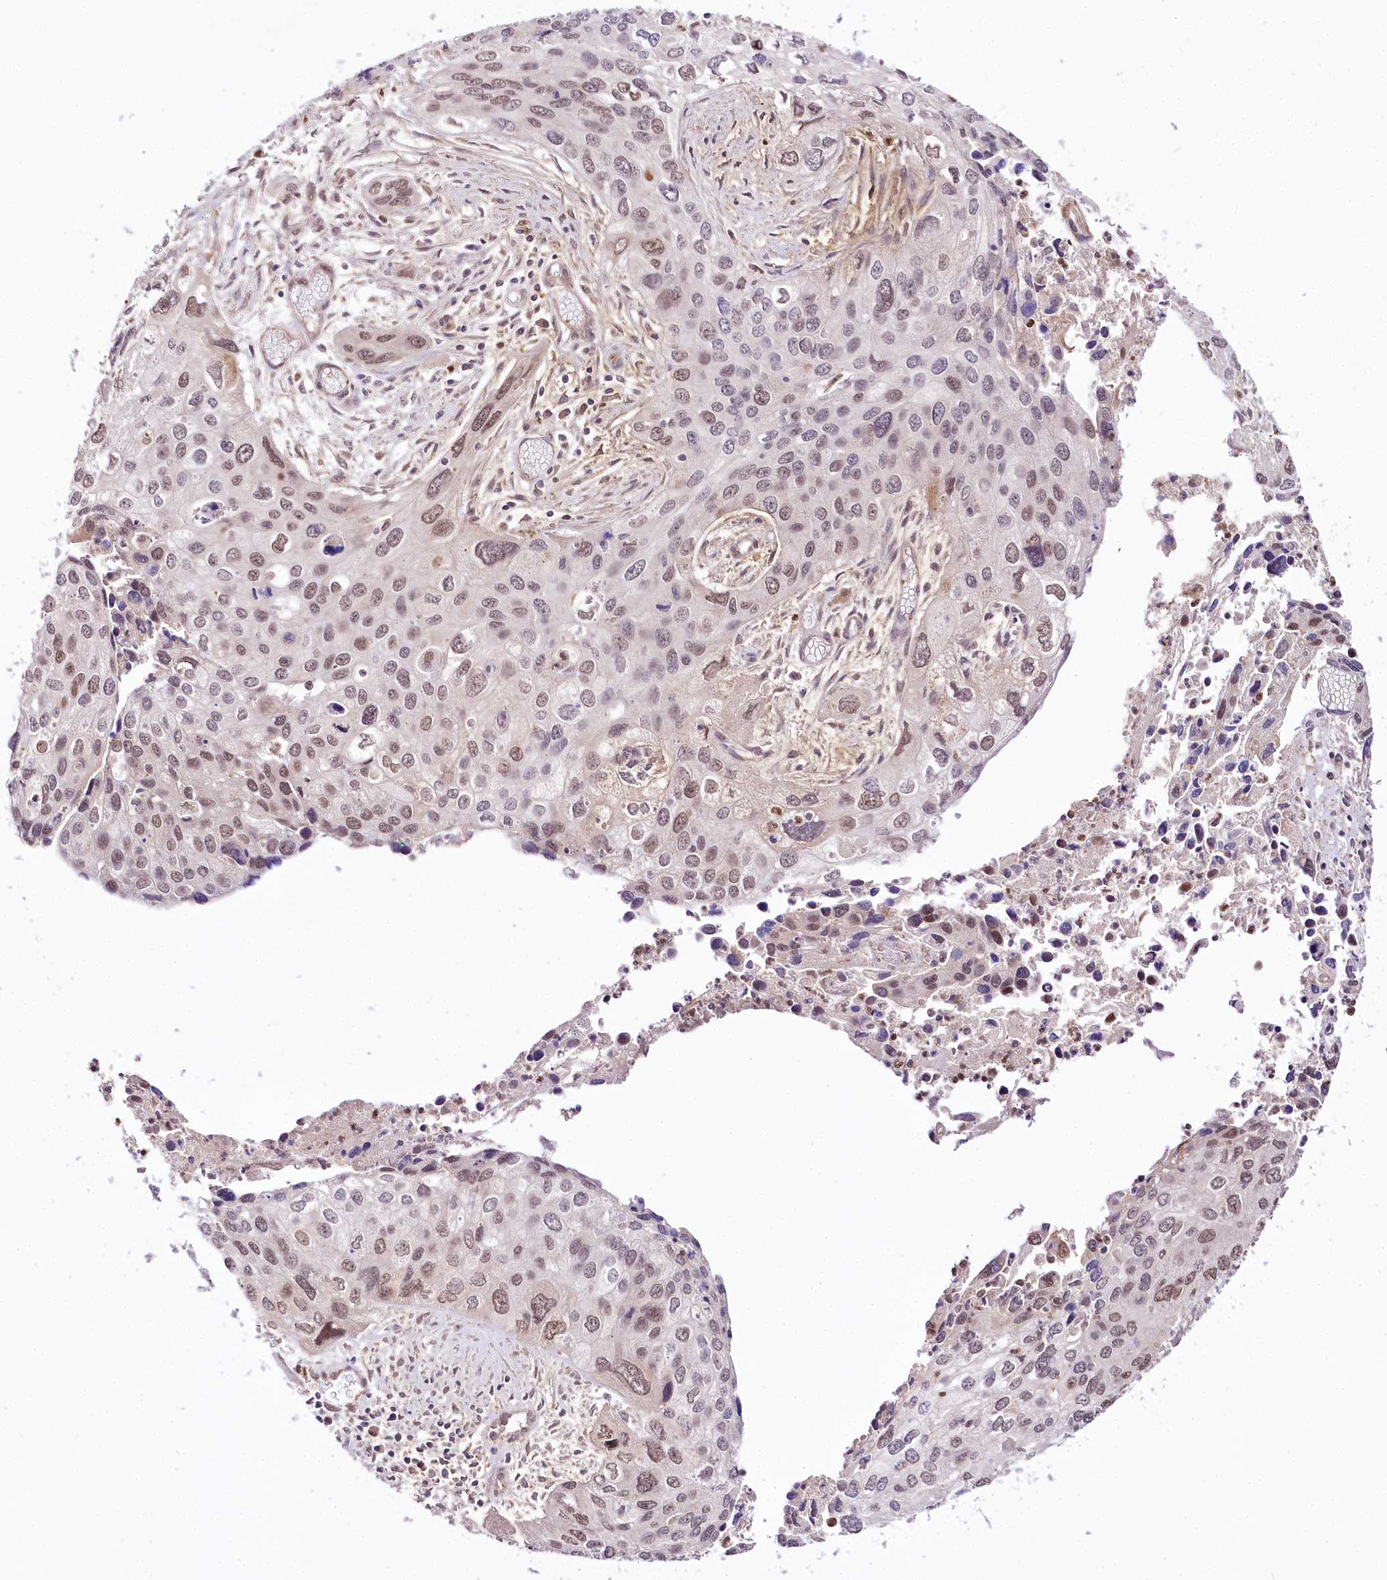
{"staining": {"intensity": "weak", "quantity": "25%-75%", "location": "nuclear"}, "tissue": "cervical cancer", "cell_type": "Tumor cells", "image_type": "cancer", "snomed": [{"axis": "morphology", "description": "Squamous cell carcinoma, NOS"}, {"axis": "topography", "description": "Cervix"}], "caption": "Tumor cells demonstrate weak nuclear expression in about 25%-75% of cells in squamous cell carcinoma (cervical).", "gene": "GNL3L", "patient": {"sex": "female", "age": 55}}